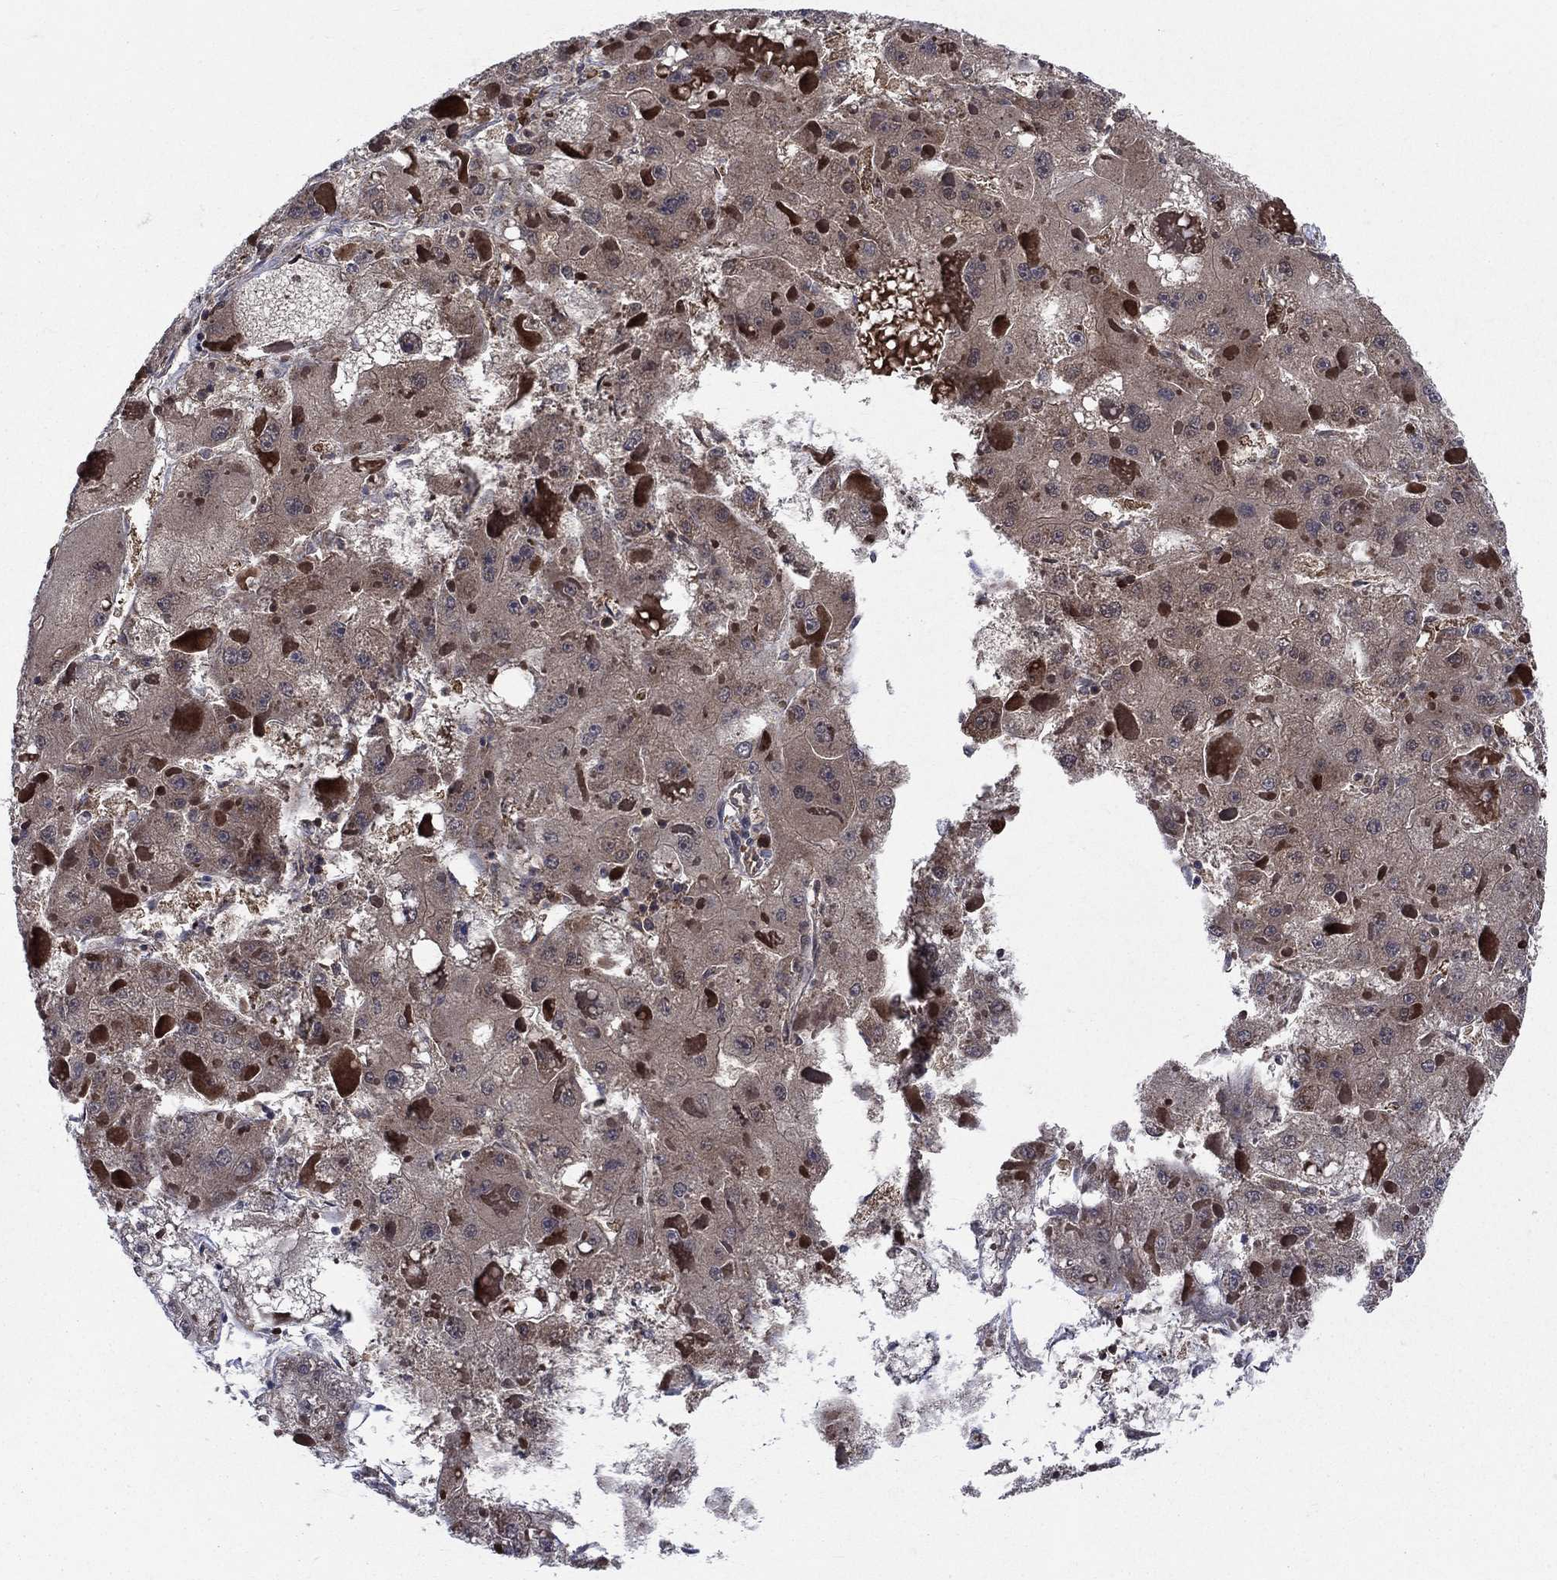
{"staining": {"intensity": "negative", "quantity": "none", "location": "none"}, "tissue": "liver cancer", "cell_type": "Tumor cells", "image_type": "cancer", "snomed": [{"axis": "morphology", "description": "Carcinoma, Hepatocellular, NOS"}, {"axis": "topography", "description": "Liver"}], "caption": "Tumor cells show no significant protein expression in hepatocellular carcinoma (liver).", "gene": "CACYBP", "patient": {"sex": "female", "age": 73}}